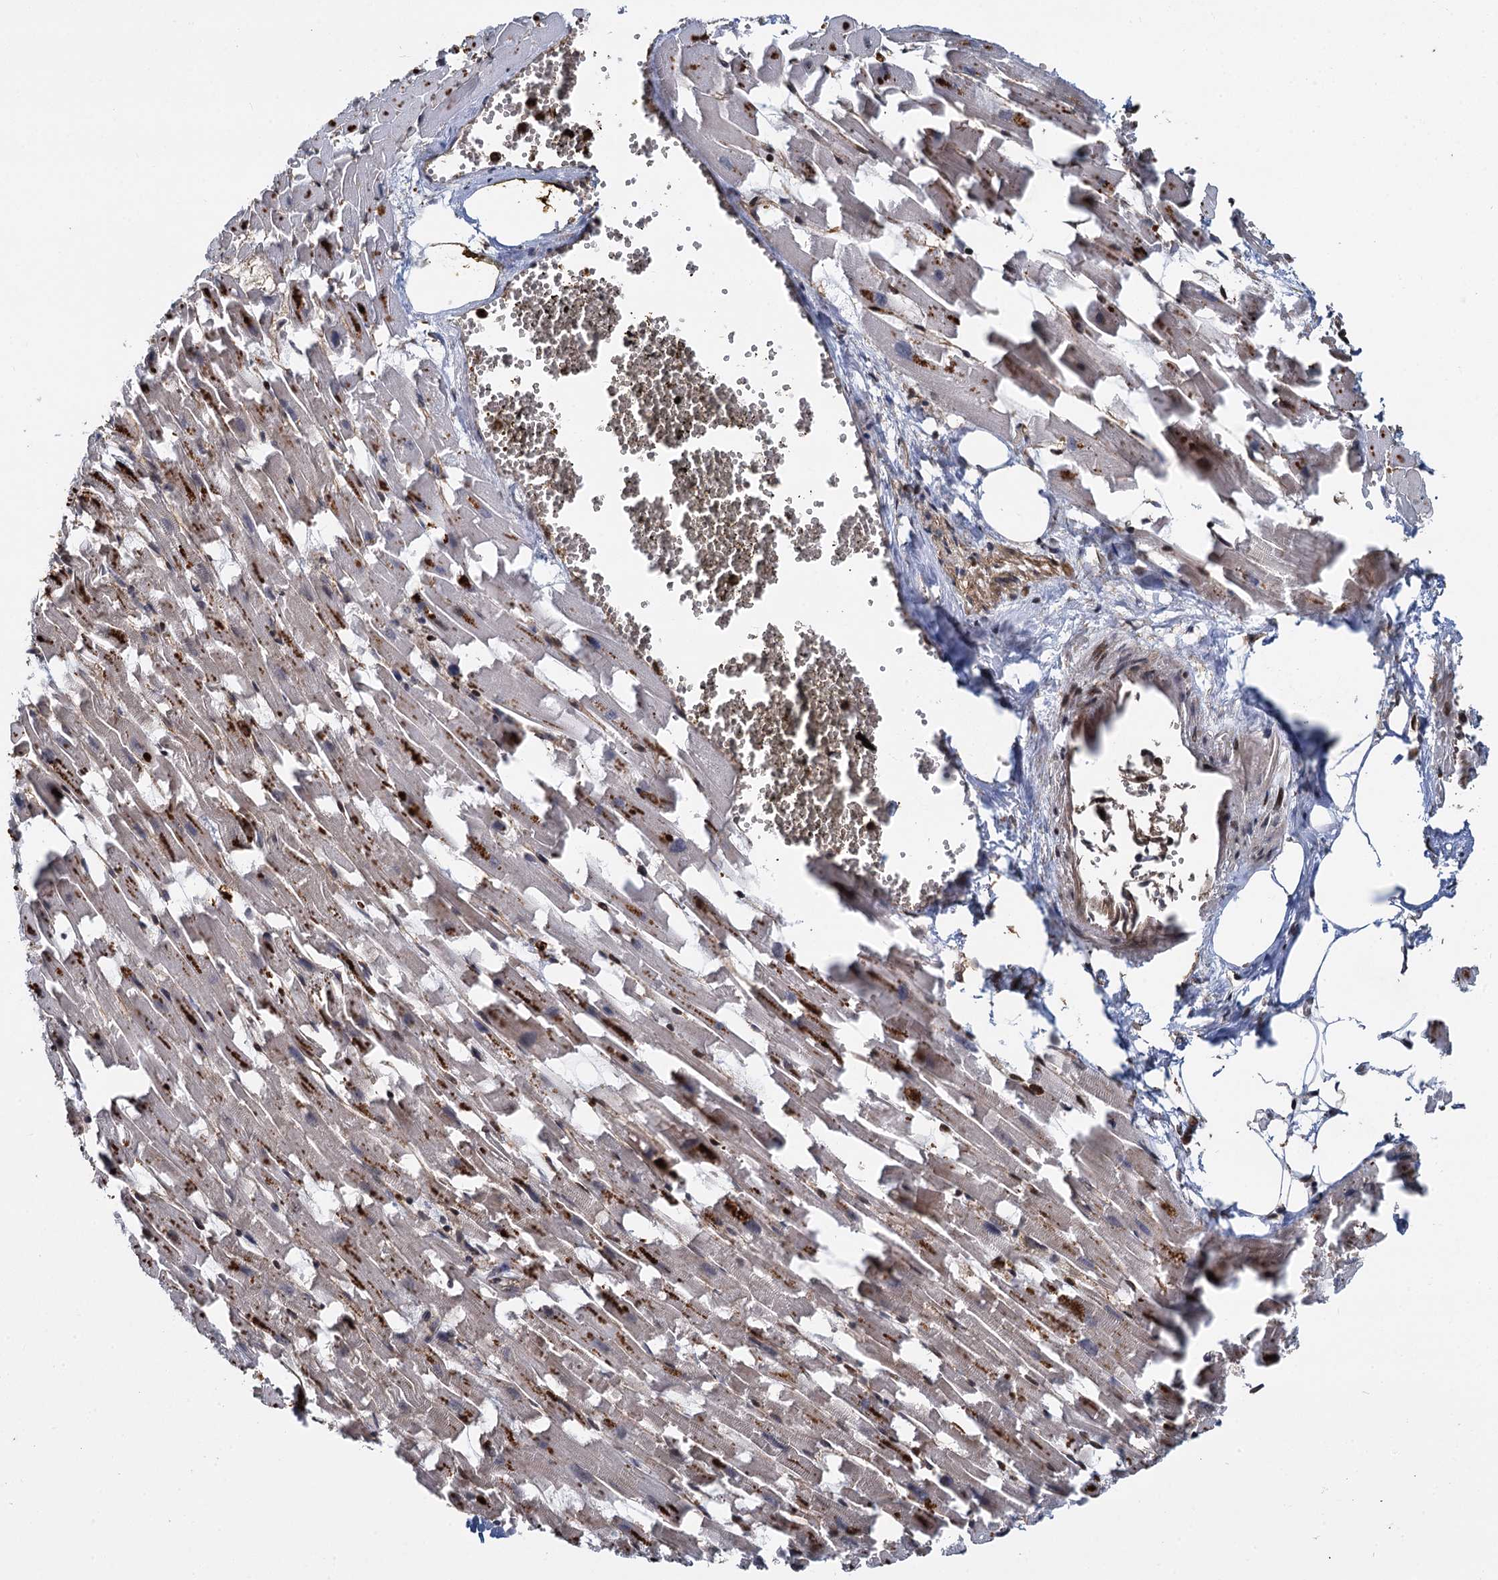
{"staining": {"intensity": "moderate", "quantity": ">75%", "location": "cytoplasmic/membranous,nuclear"}, "tissue": "heart muscle", "cell_type": "Cardiomyocytes", "image_type": "normal", "snomed": [{"axis": "morphology", "description": "Normal tissue, NOS"}, {"axis": "topography", "description": "Heart"}], "caption": "Protein staining by immunohistochemistry (IHC) reveals moderate cytoplasmic/membranous,nuclear staining in approximately >75% of cardiomyocytes in benign heart muscle.", "gene": "ANKRD49", "patient": {"sex": "female", "age": 64}}